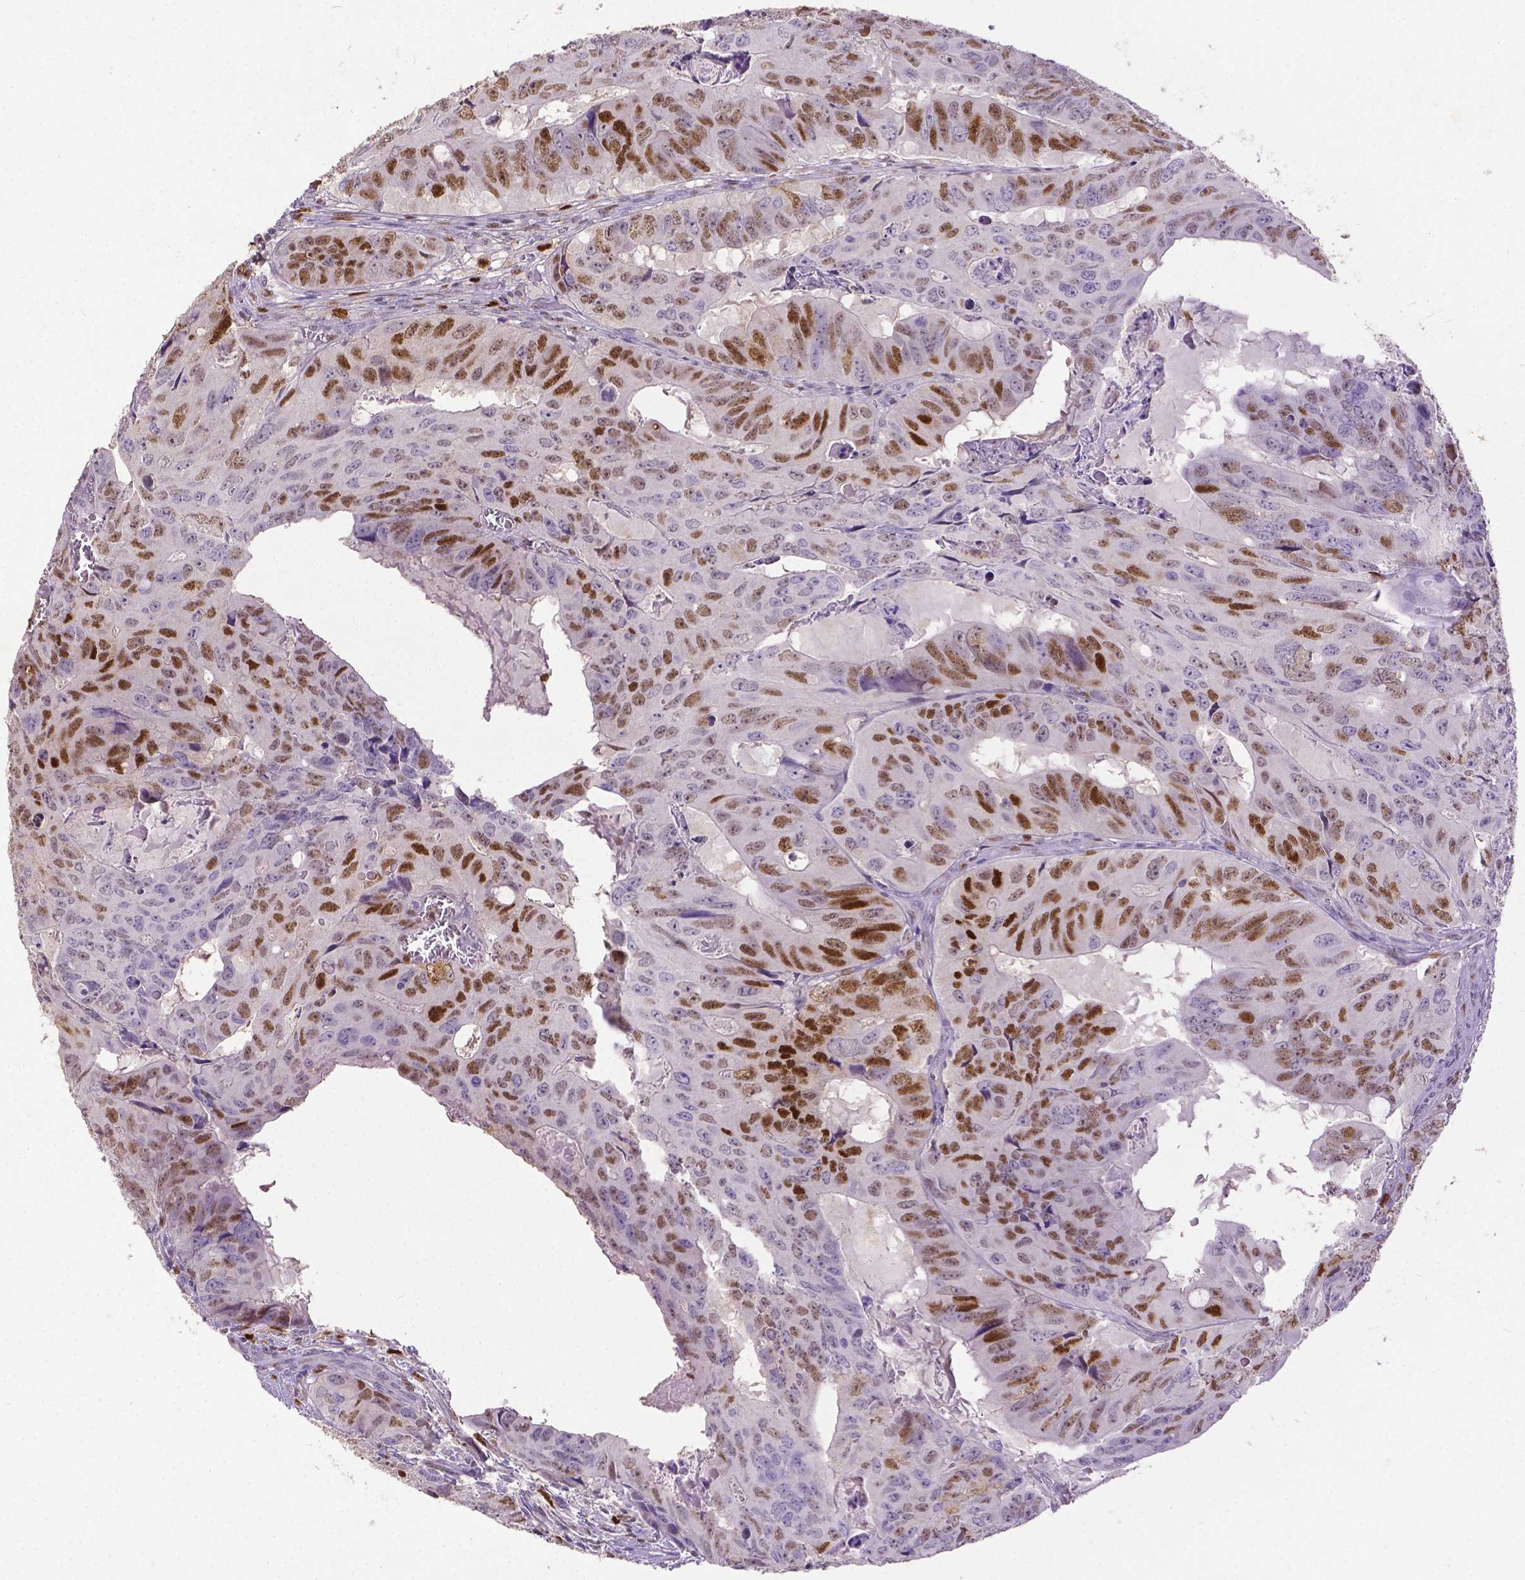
{"staining": {"intensity": "moderate", "quantity": ">75%", "location": "nuclear"}, "tissue": "colorectal cancer", "cell_type": "Tumor cells", "image_type": "cancer", "snomed": [{"axis": "morphology", "description": "Adenocarcinoma, NOS"}, {"axis": "topography", "description": "Colon"}], "caption": "A high-resolution photomicrograph shows immunohistochemistry (IHC) staining of adenocarcinoma (colorectal), which demonstrates moderate nuclear staining in approximately >75% of tumor cells.", "gene": "CDKN1A", "patient": {"sex": "male", "age": 79}}